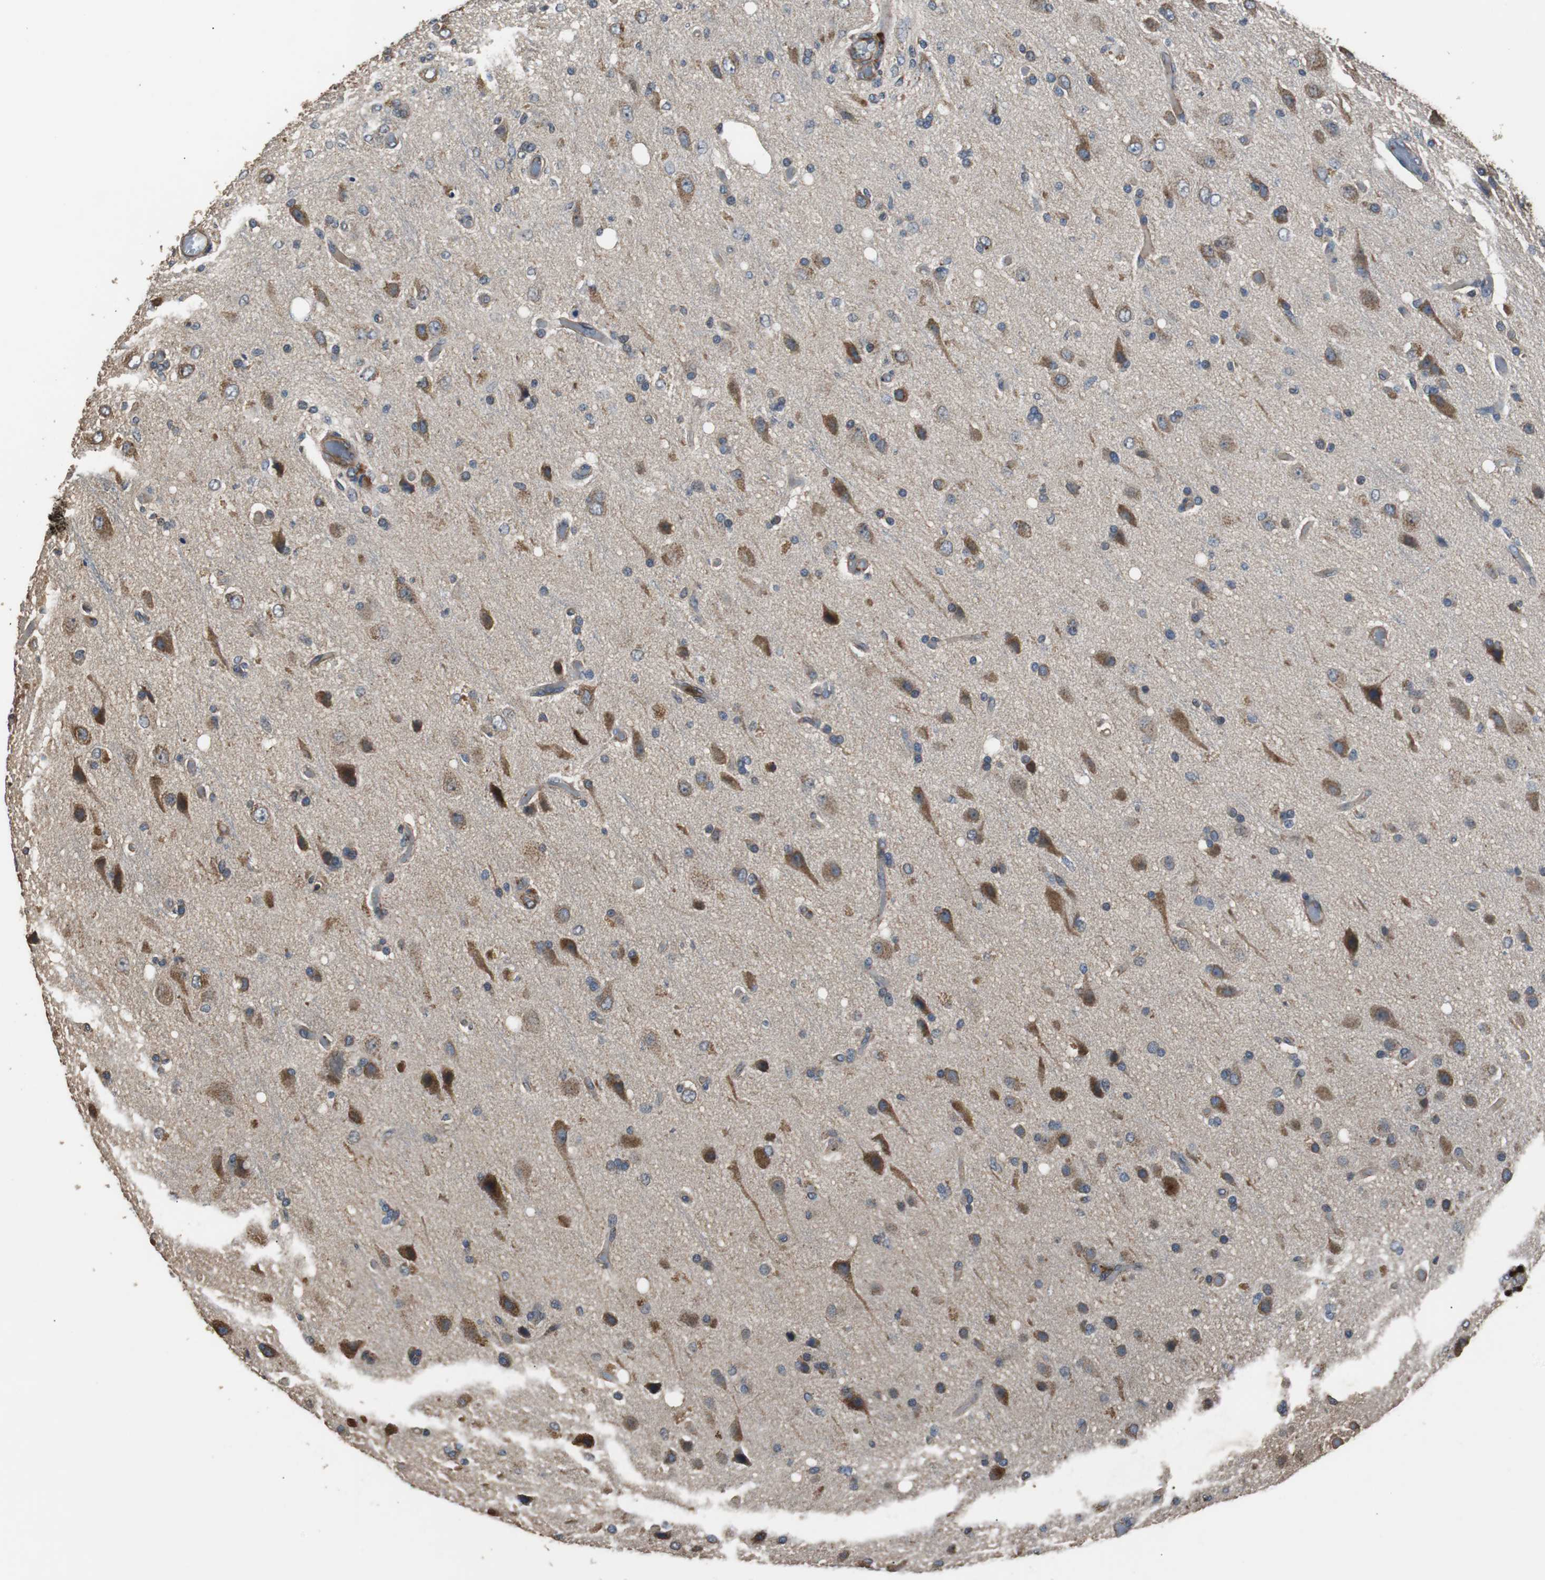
{"staining": {"intensity": "moderate", "quantity": "25%-75%", "location": "cytoplasmic/membranous"}, "tissue": "glioma", "cell_type": "Tumor cells", "image_type": "cancer", "snomed": [{"axis": "morphology", "description": "Normal tissue, NOS"}, {"axis": "morphology", "description": "Glioma, malignant, High grade"}, {"axis": "topography", "description": "Cerebral cortex"}], "caption": "Glioma tissue shows moderate cytoplasmic/membranous positivity in approximately 25%-75% of tumor cells, visualized by immunohistochemistry. (brown staining indicates protein expression, while blue staining denotes nuclei).", "gene": "PITRM1", "patient": {"sex": "male", "age": 77}}